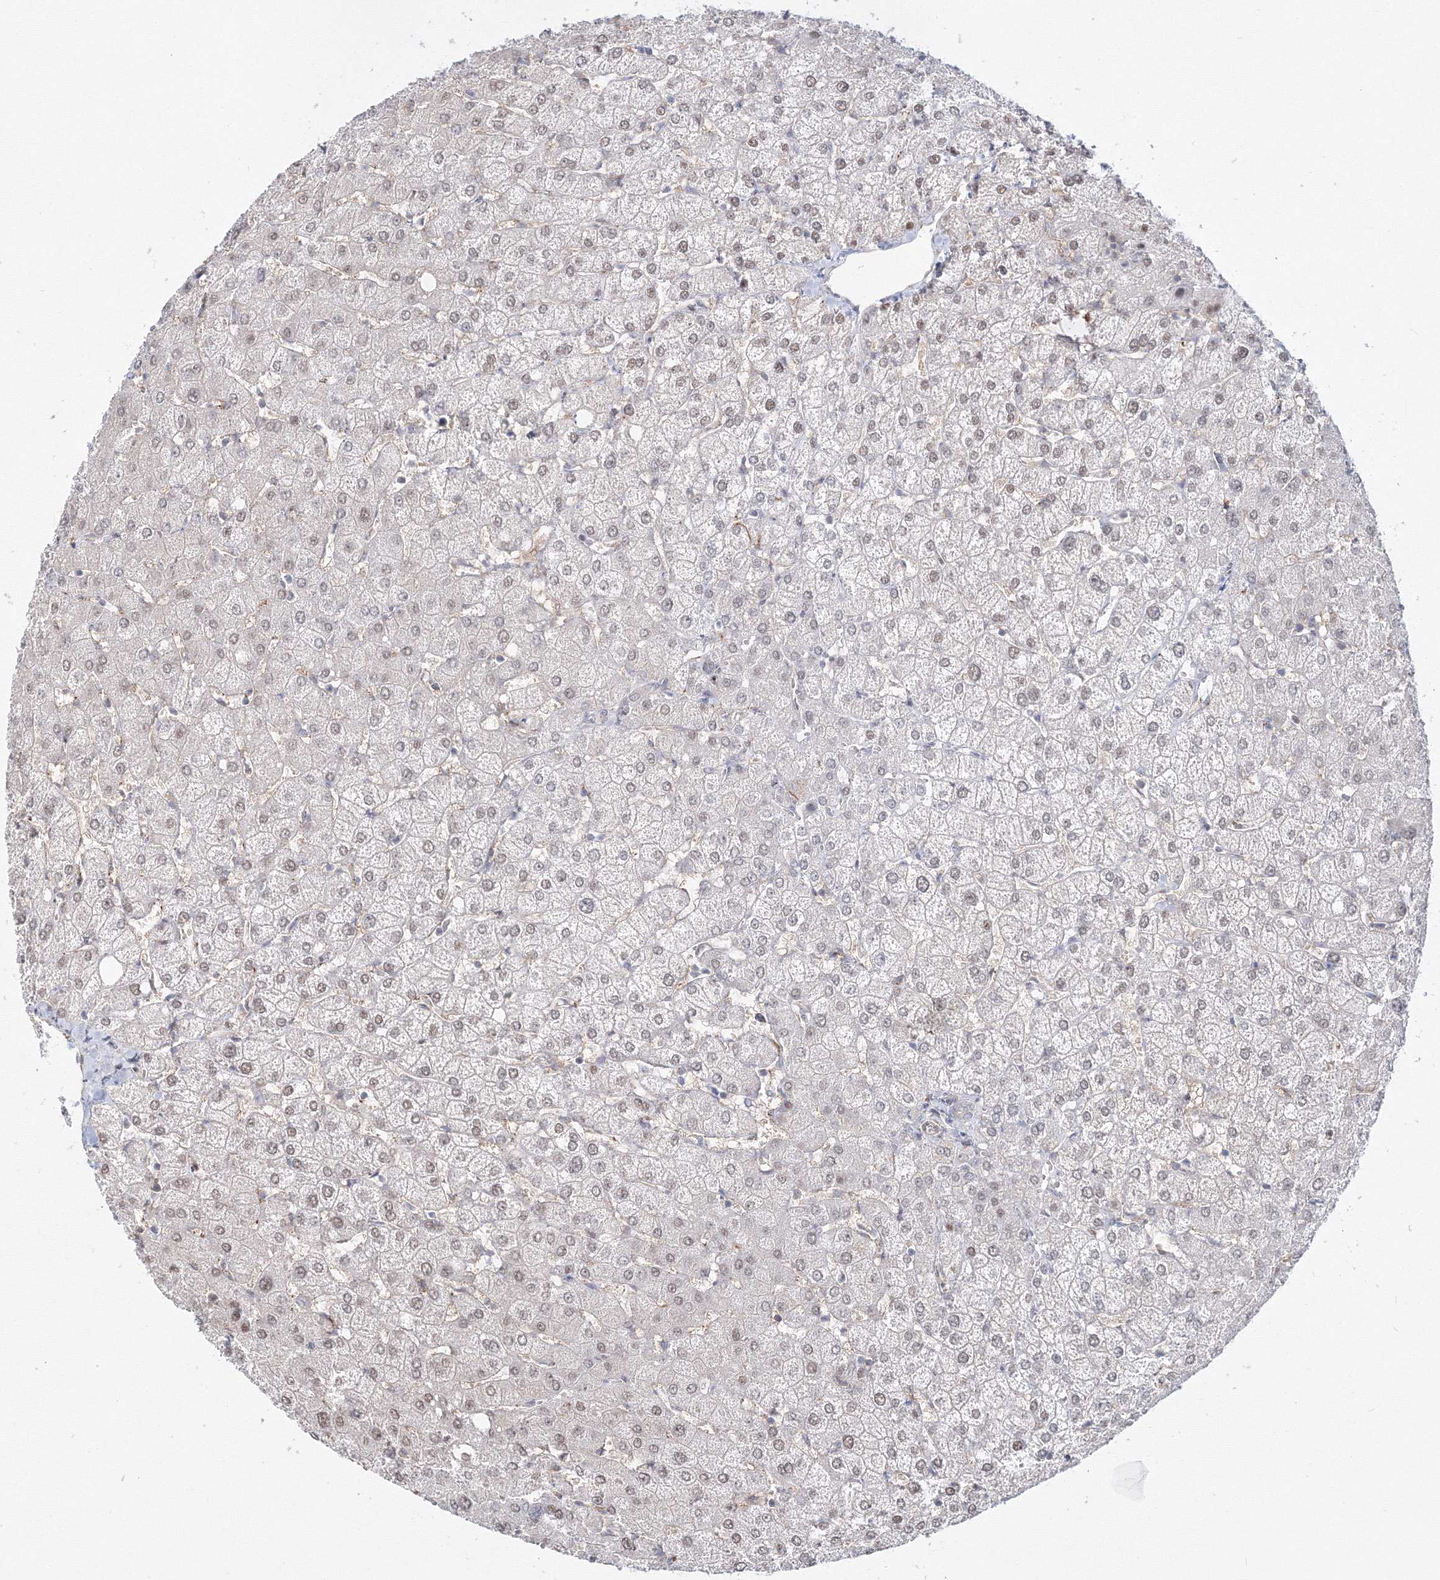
{"staining": {"intensity": "negative", "quantity": "none", "location": "none"}, "tissue": "liver", "cell_type": "Cholangiocytes", "image_type": "normal", "snomed": [{"axis": "morphology", "description": "Normal tissue, NOS"}, {"axis": "topography", "description": "Liver"}], "caption": "The image reveals no staining of cholangiocytes in benign liver.", "gene": "ARHGAP21", "patient": {"sex": "female", "age": 54}}